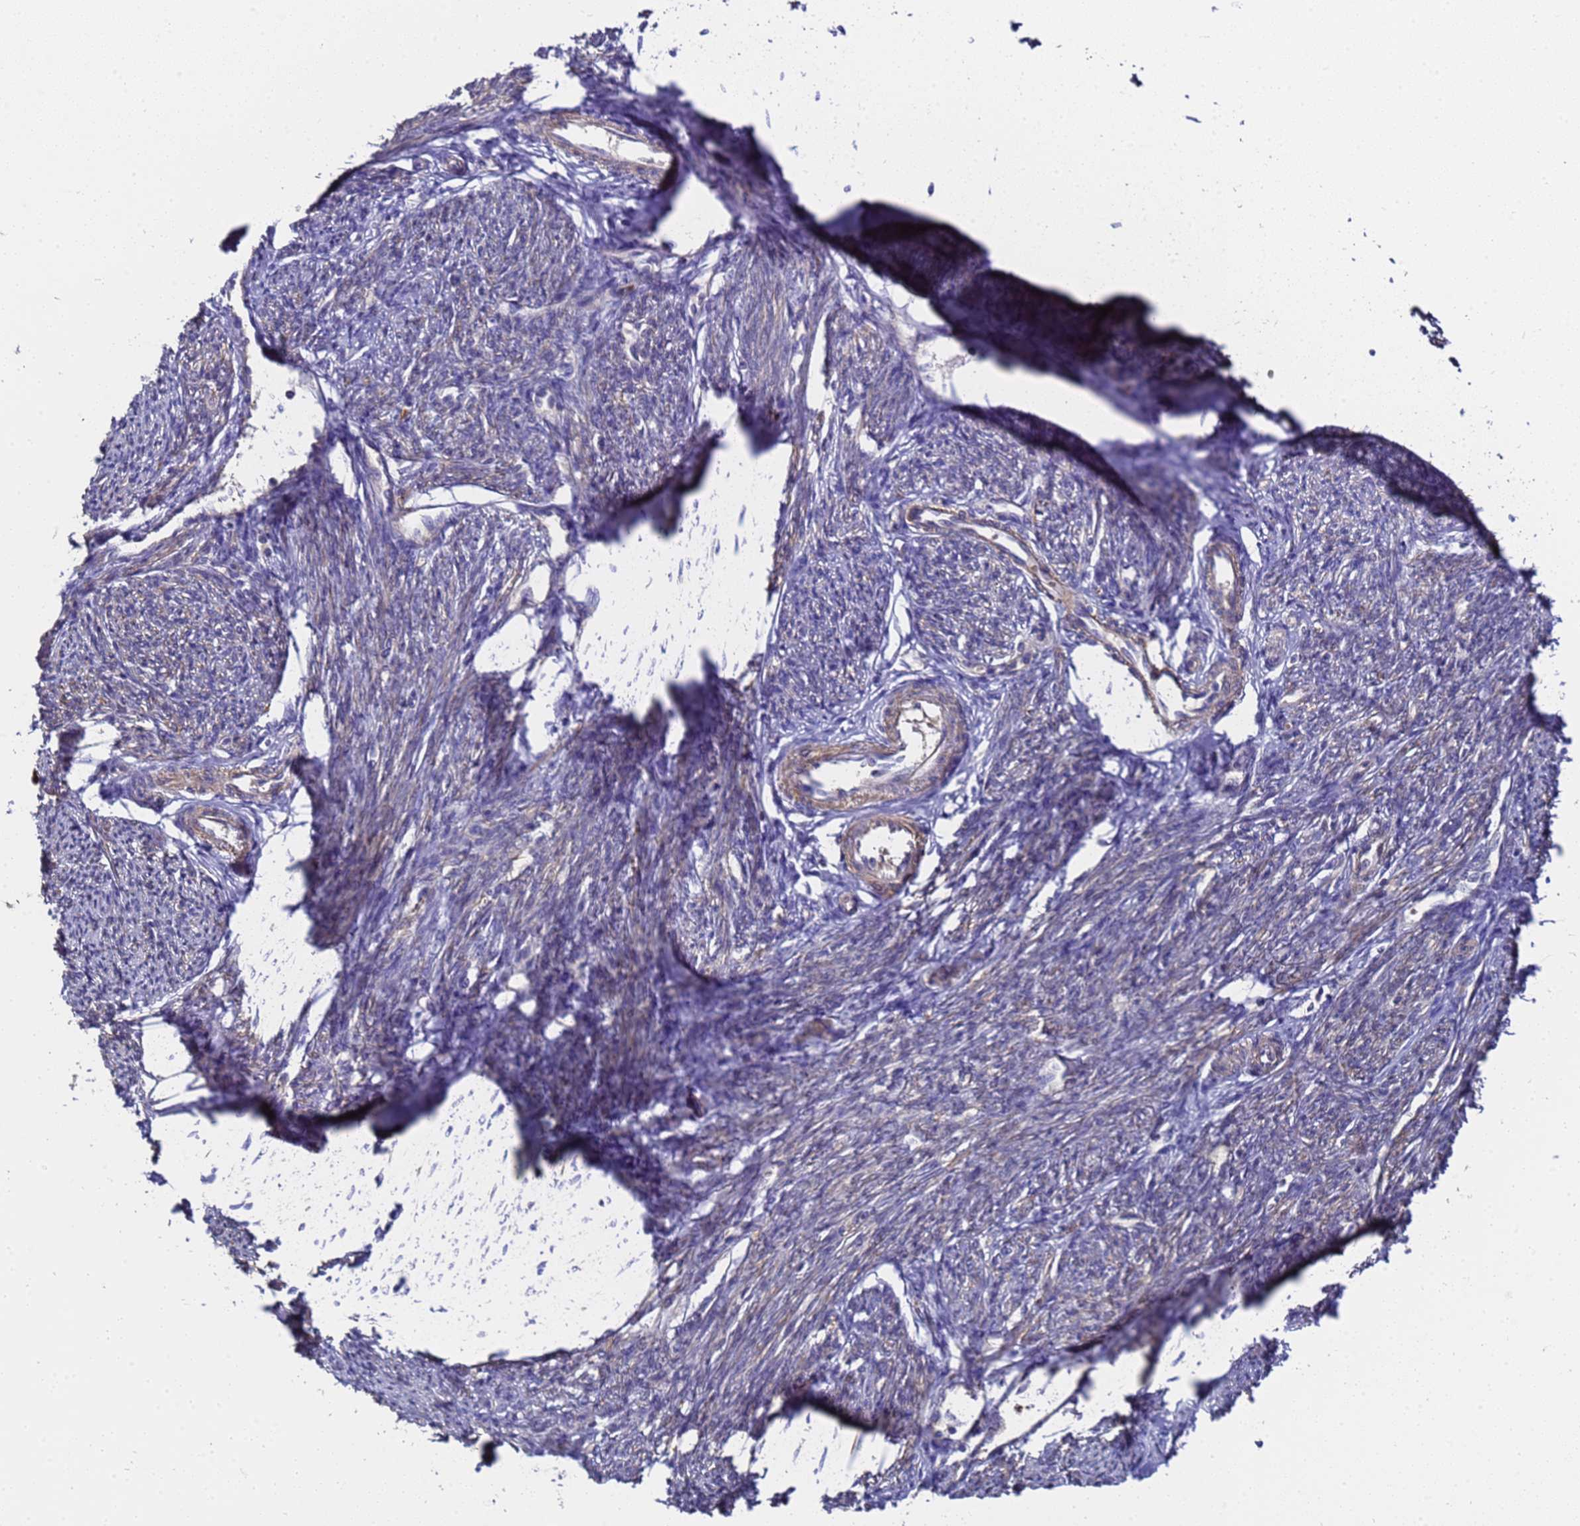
{"staining": {"intensity": "moderate", "quantity": "25%-75%", "location": "cytoplasmic/membranous"}, "tissue": "smooth muscle", "cell_type": "Smooth muscle cells", "image_type": "normal", "snomed": [{"axis": "morphology", "description": "Normal tissue, NOS"}, {"axis": "topography", "description": "Smooth muscle"}, {"axis": "topography", "description": "Uterus"}], "caption": "A photomicrograph showing moderate cytoplasmic/membranous expression in approximately 25%-75% of smooth muscle cells in unremarkable smooth muscle, as visualized by brown immunohistochemical staining.", "gene": "GSTCD", "patient": {"sex": "female", "age": 59}}